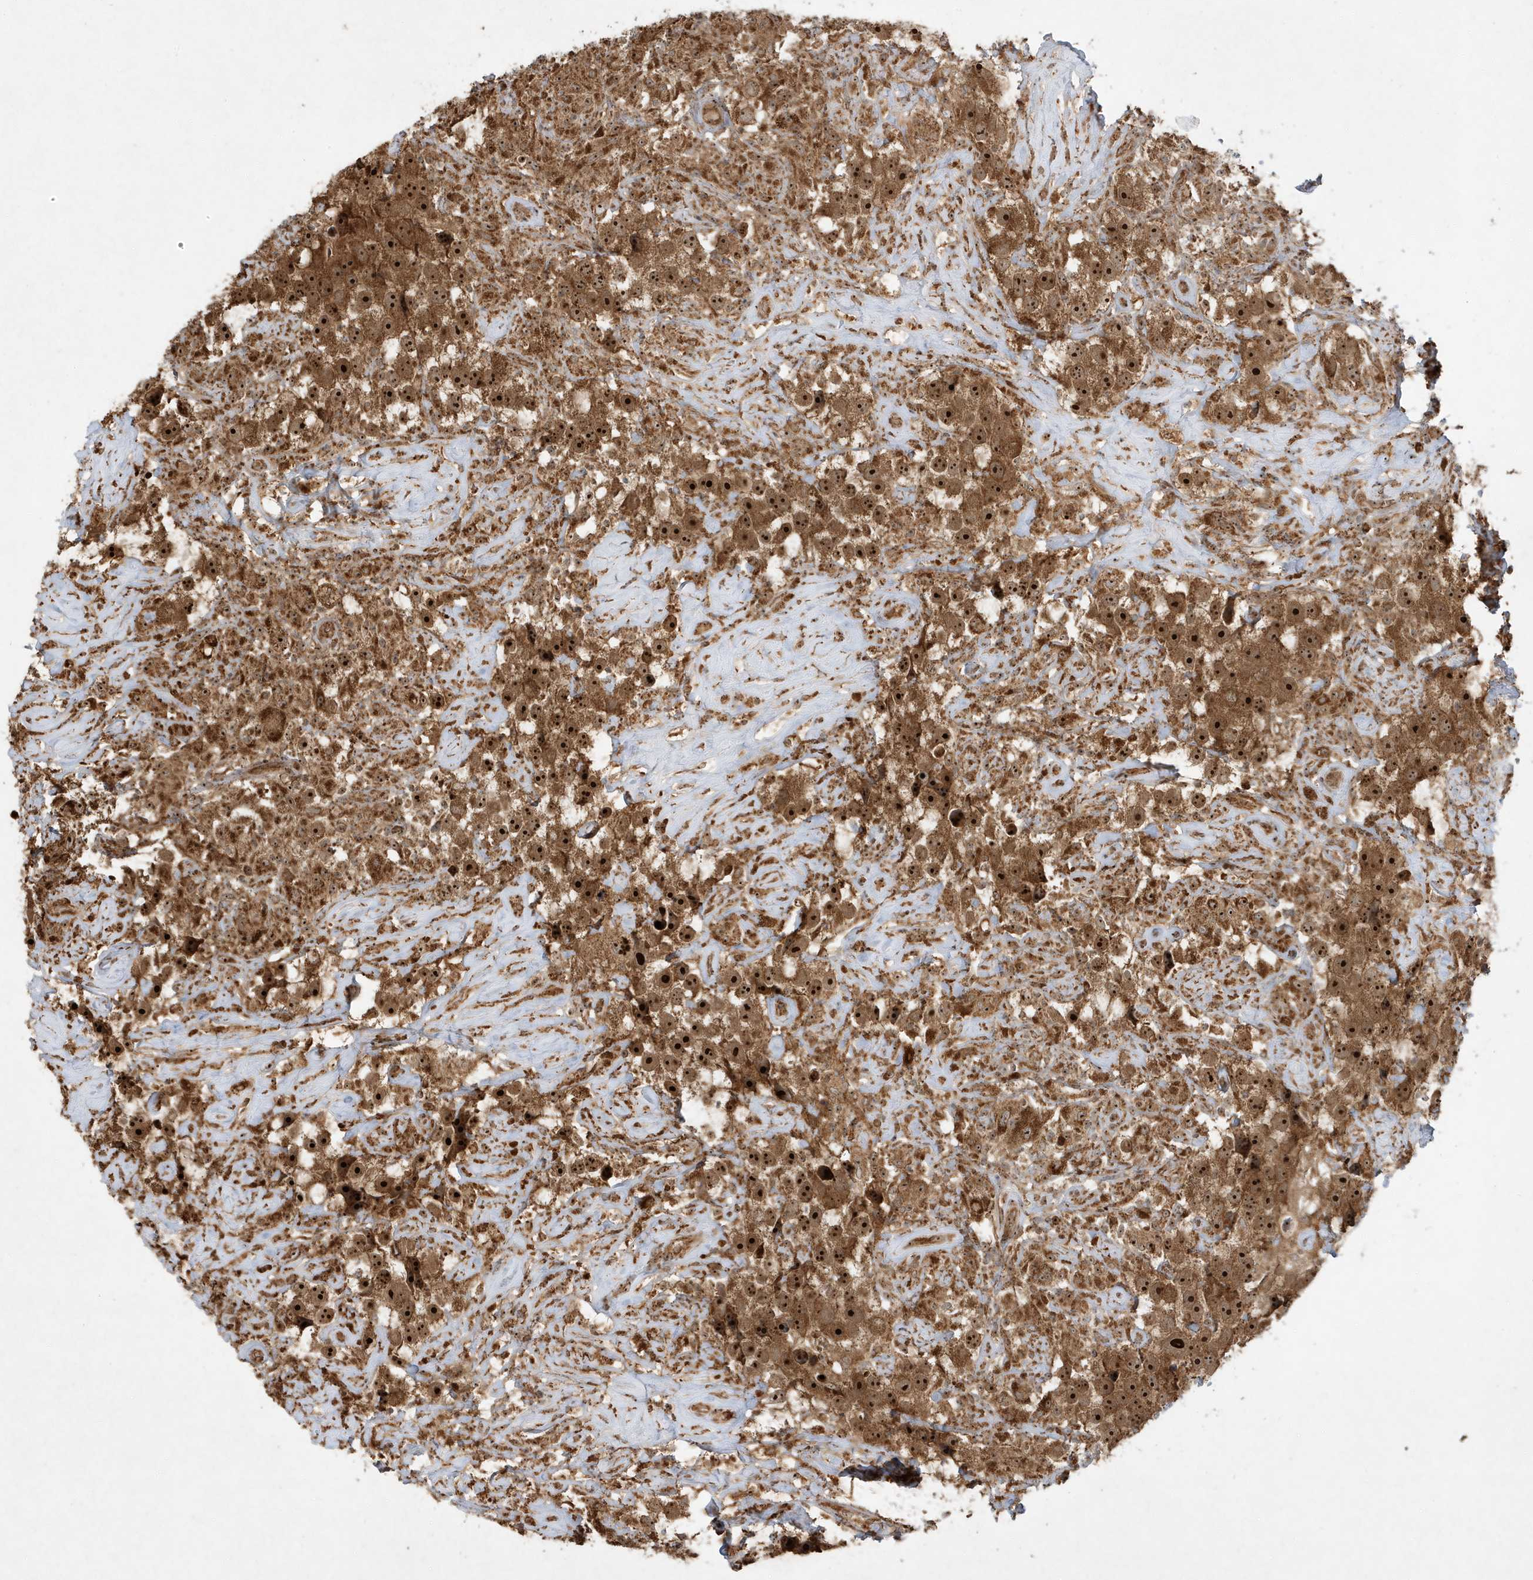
{"staining": {"intensity": "strong", "quantity": ">75%", "location": "cytoplasmic/membranous,nuclear"}, "tissue": "testis cancer", "cell_type": "Tumor cells", "image_type": "cancer", "snomed": [{"axis": "morphology", "description": "Seminoma, NOS"}, {"axis": "topography", "description": "Testis"}], "caption": "This histopathology image shows IHC staining of testis cancer, with high strong cytoplasmic/membranous and nuclear positivity in about >75% of tumor cells.", "gene": "ABCB9", "patient": {"sex": "male", "age": 49}}